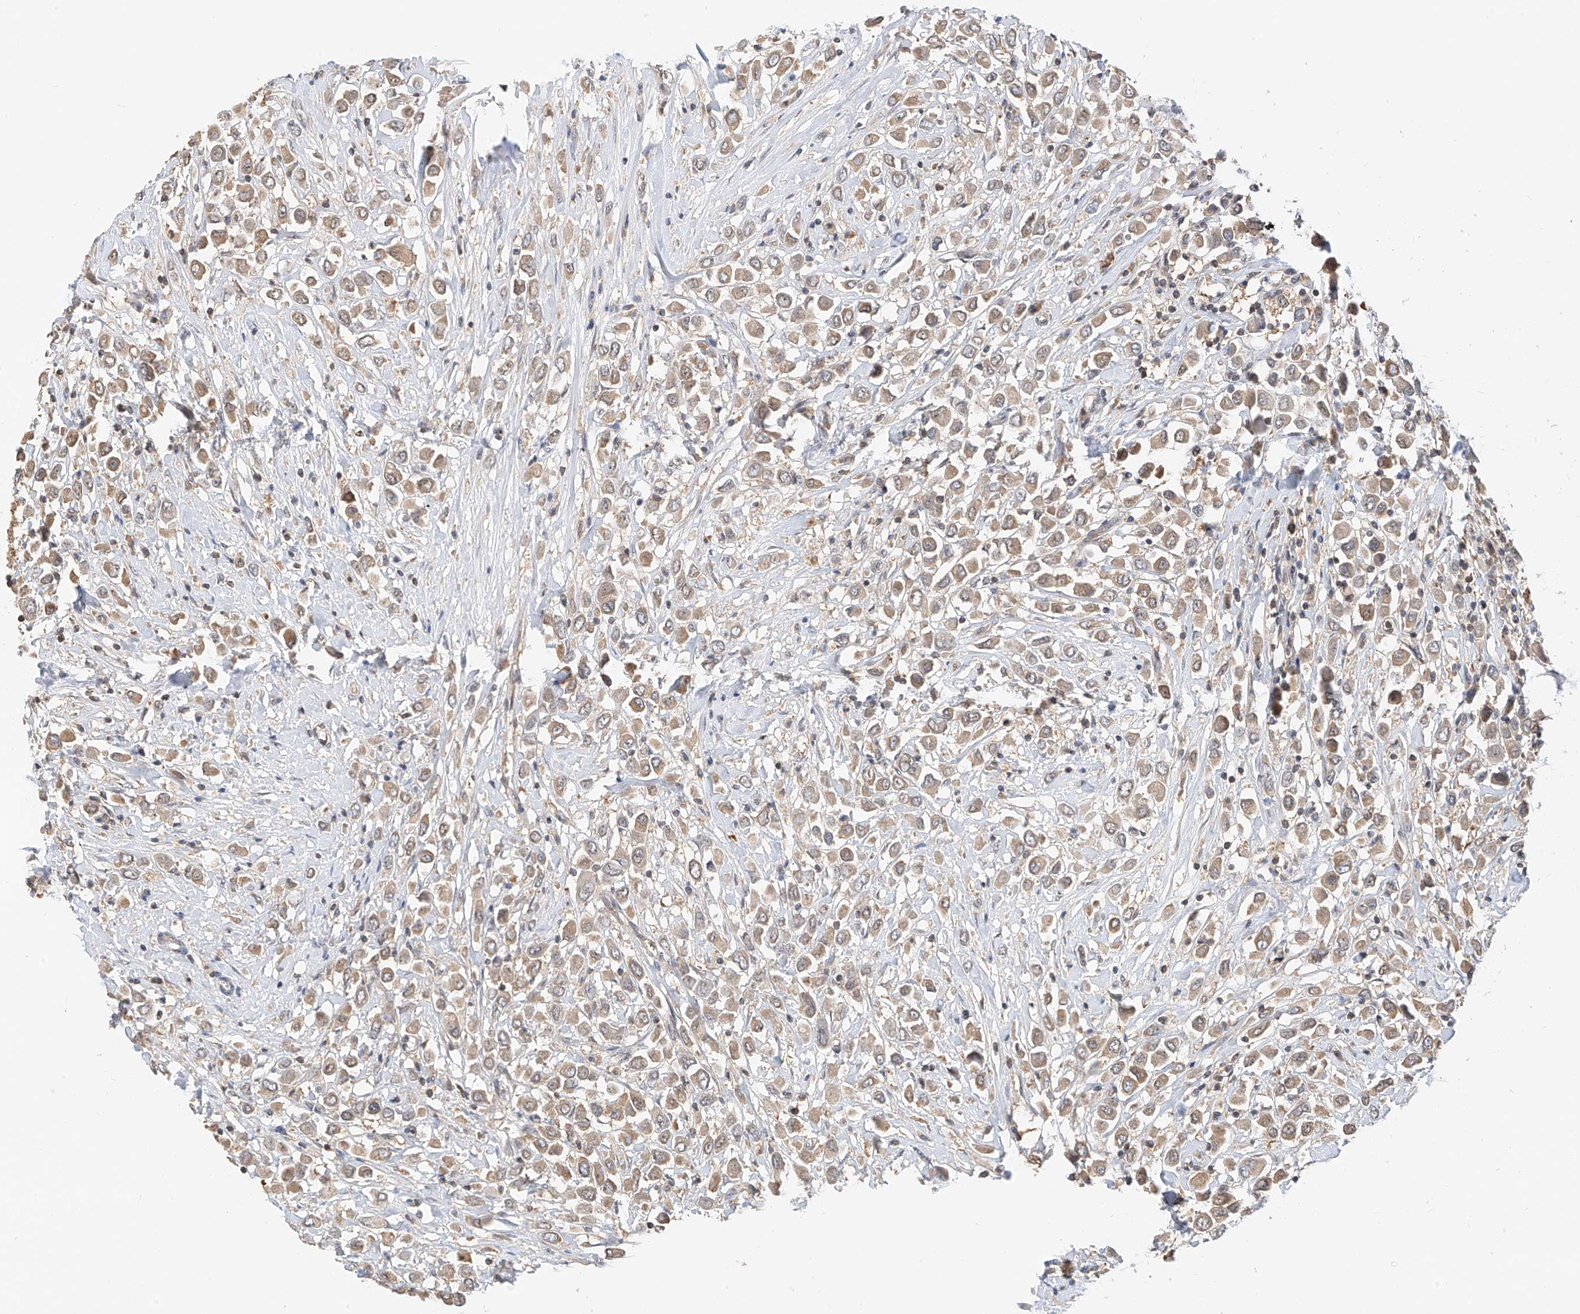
{"staining": {"intensity": "moderate", "quantity": ">75%", "location": "cytoplasmic/membranous"}, "tissue": "breast cancer", "cell_type": "Tumor cells", "image_type": "cancer", "snomed": [{"axis": "morphology", "description": "Duct carcinoma"}, {"axis": "topography", "description": "Breast"}], "caption": "Immunohistochemical staining of human breast invasive ductal carcinoma shows moderate cytoplasmic/membranous protein expression in about >75% of tumor cells.", "gene": "PPA2", "patient": {"sex": "female", "age": 61}}